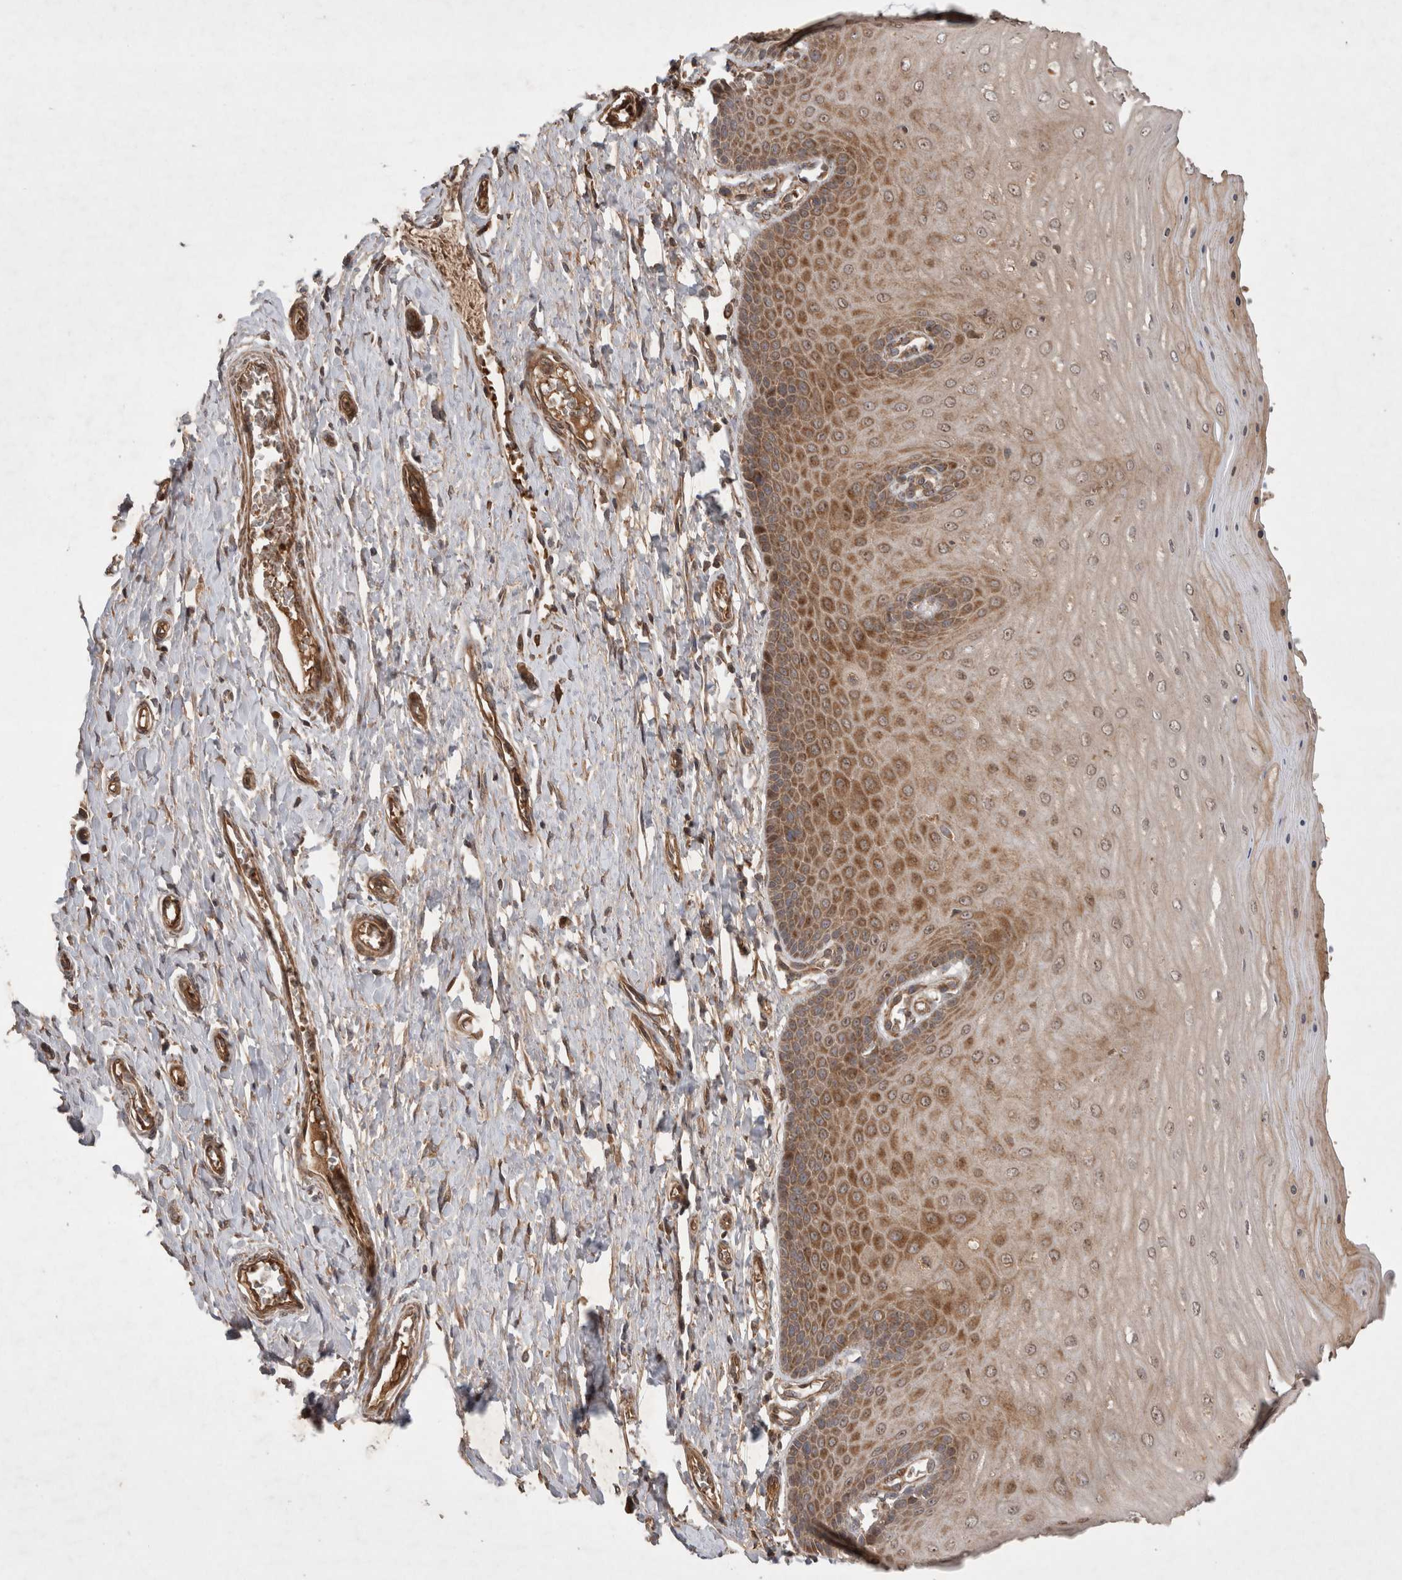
{"staining": {"intensity": "moderate", "quantity": "25%-75%", "location": "cytoplasmic/membranous"}, "tissue": "cervix", "cell_type": "Glandular cells", "image_type": "normal", "snomed": [{"axis": "morphology", "description": "Normal tissue, NOS"}, {"axis": "topography", "description": "Cervix"}], "caption": "Protein staining of benign cervix exhibits moderate cytoplasmic/membranous expression in approximately 25%-75% of glandular cells.", "gene": "FAM221A", "patient": {"sex": "female", "age": 55}}